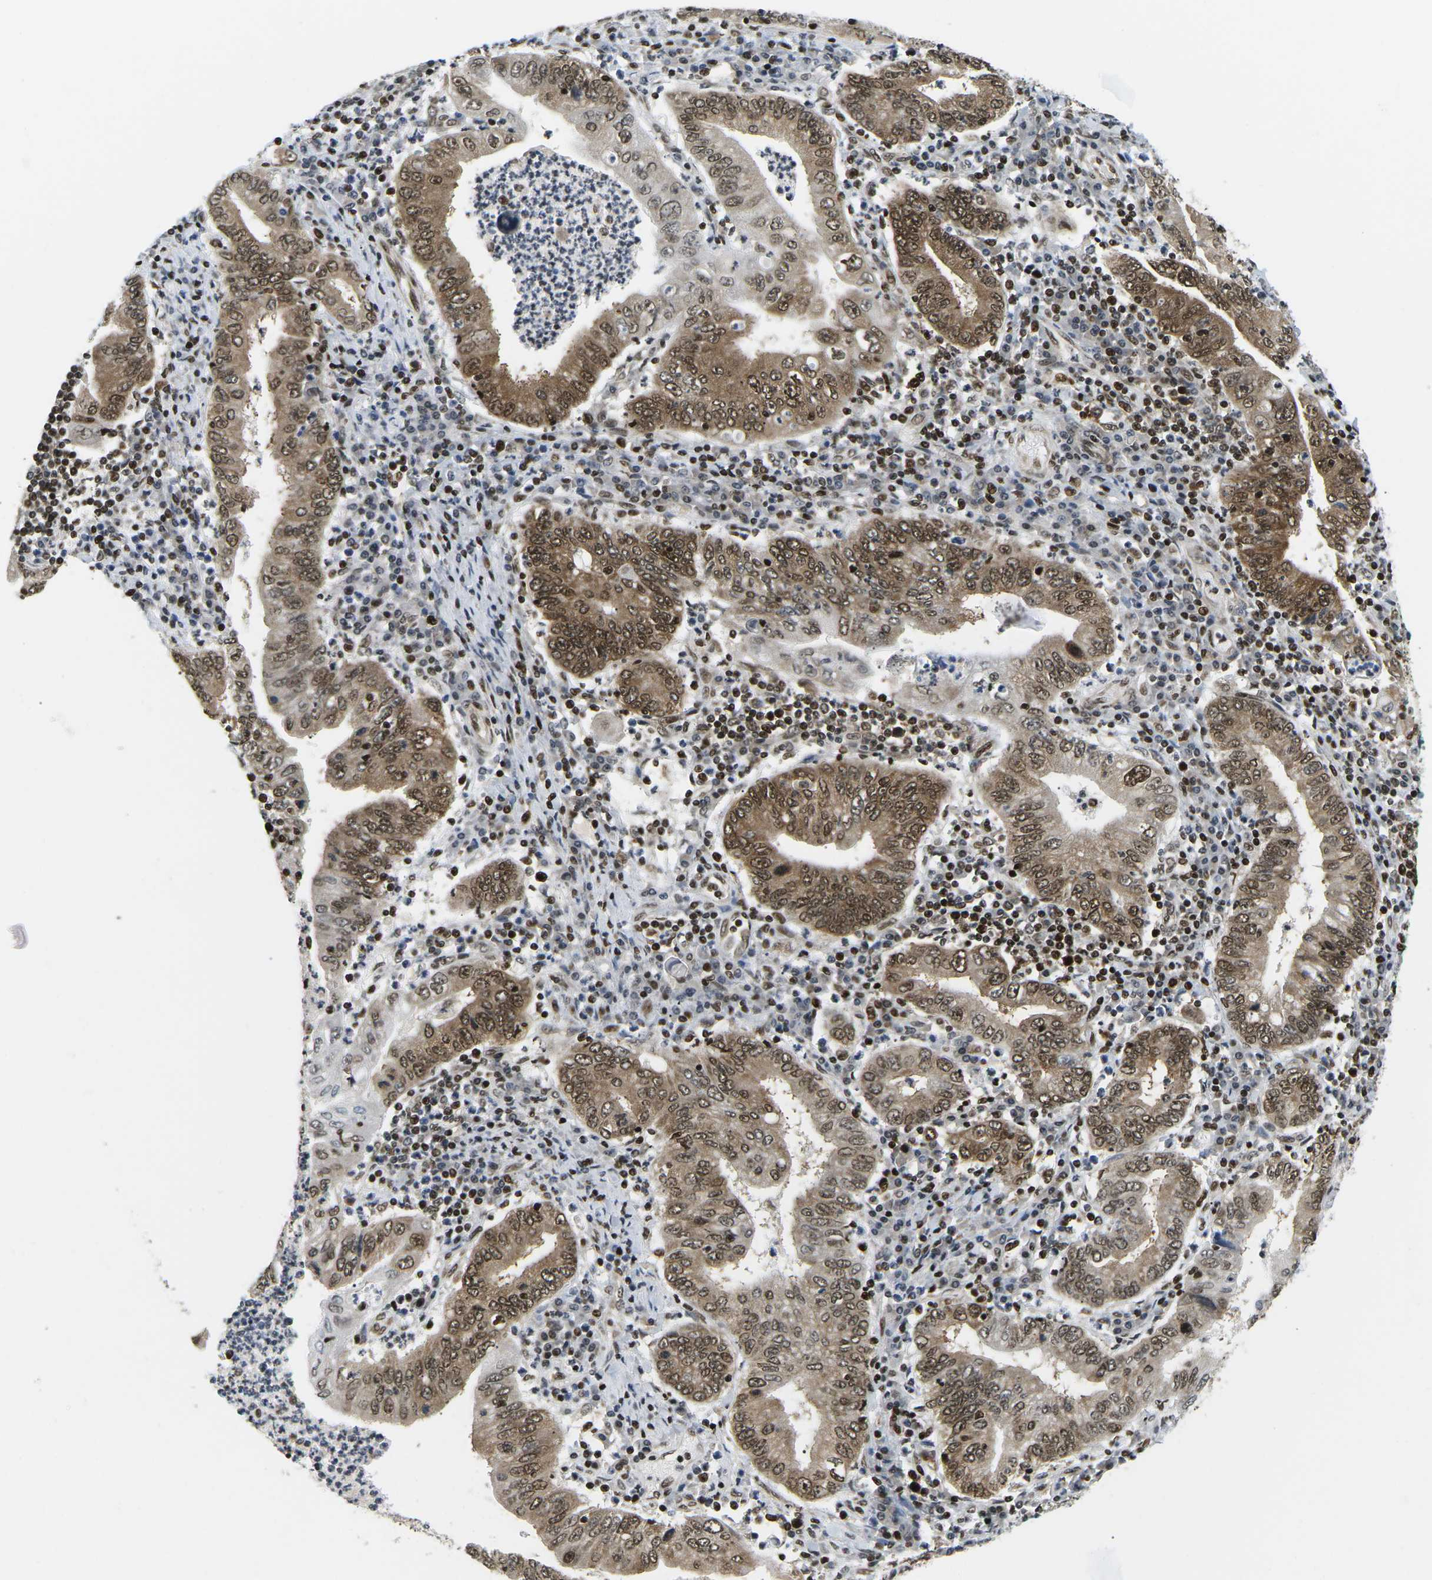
{"staining": {"intensity": "moderate", "quantity": ">75%", "location": "cytoplasmic/membranous,nuclear"}, "tissue": "stomach cancer", "cell_type": "Tumor cells", "image_type": "cancer", "snomed": [{"axis": "morphology", "description": "Normal tissue, NOS"}, {"axis": "morphology", "description": "Adenocarcinoma, NOS"}, {"axis": "topography", "description": "Esophagus"}, {"axis": "topography", "description": "Stomach, upper"}, {"axis": "topography", "description": "Peripheral nerve tissue"}], "caption": "A brown stain highlights moderate cytoplasmic/membranous and nuclear positivity of a protein in stomach cancer tumor cells. The protein is shown in brown color, while the nuclei are stained blue.", "gene": "CELF1", "patient": {"sex": "male", "age": 62}}